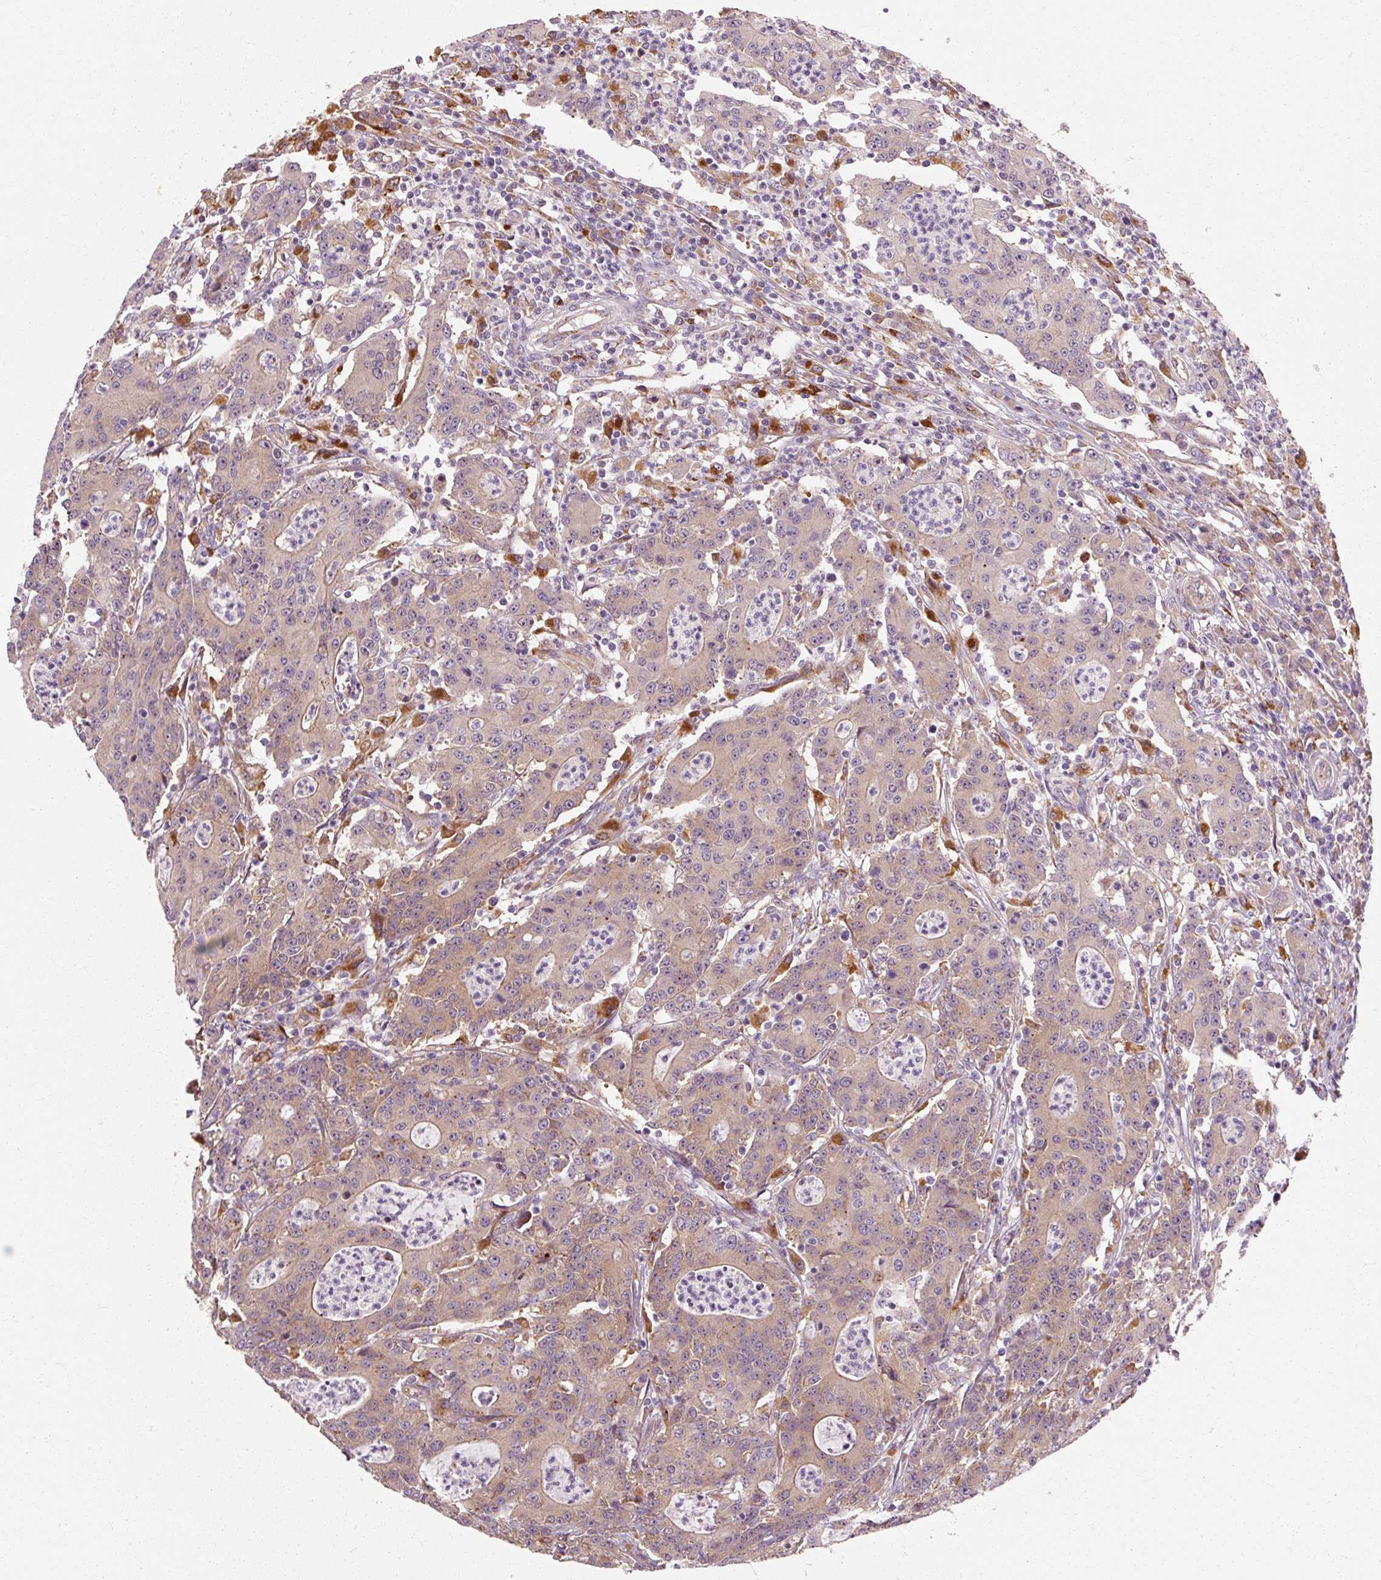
{"staining": {"intensity": "moderate", "quantity": ">75%", "location": "cytoplasmic/membranous"}, "tissue": "colorectal cancer", "cell_type": "Tumor cells", "image_type": "cancer", "snomed": [{"axis": "morphology", "description": "Adenocarcinoma, NOS"}, {"axis": "topography", "description": "Colon"}], "caption": "High-magnification brightfield microscopy of colorectal cancer (adenocarcinoma) stained with DAB (3,3'-diaminobenzidine) (brown) and counterstained with hematoxylin (blue). tumor cells exhibit moderate cytoplasmic/membranous staining is appreciated in about>75% of cells. The staining was performed using DAB (3,3'-diaminobenzidine) to visualize the protein expression in brown, while the nuclei were stained in blue with hematoxylin (Magnification: 20x).", "gene": "TBC1D4", "patient": {"sex": "male", "age": 83}}